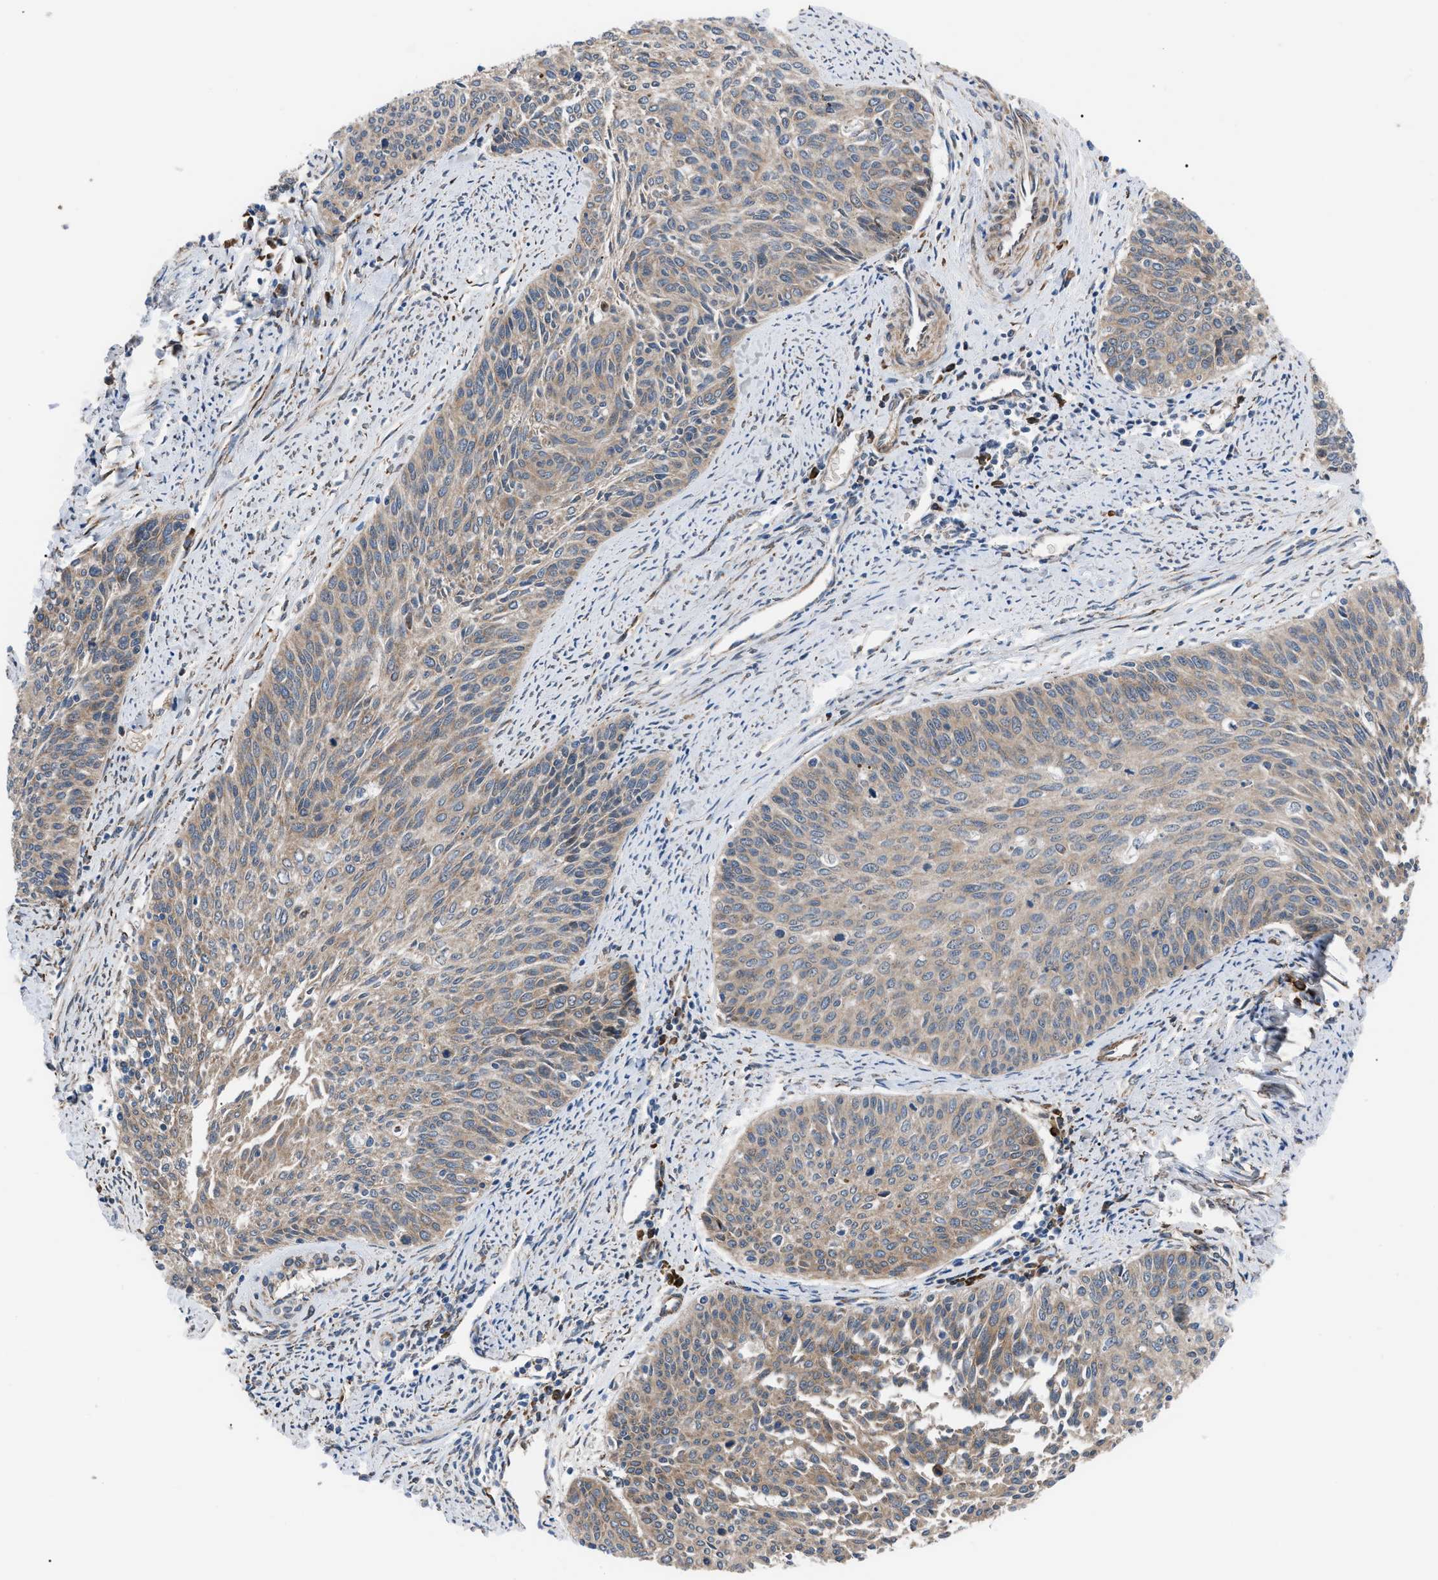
{"staining": {"intensity": "moderate", "quantity": "25%-75%", "location": "cytoplasmic/membranous"}, "tissue": "cervical cancer", "cell_type": "Tumor cells", "image_type": "cancer", "snomed": [{"axis": "morphology", "description": "Squamous cell carcinoma, NOS"}, {"axis": "topography", "description": "Cervix"}], "caption": "The histopathology image shows a brown stain indicating the presence of a protein in the cytoplasmic/membranous of tumor cells in cervical squamous cell carcinoma.", "gene": "MYO10", "patient": {"sex": "female", "age": 55}}